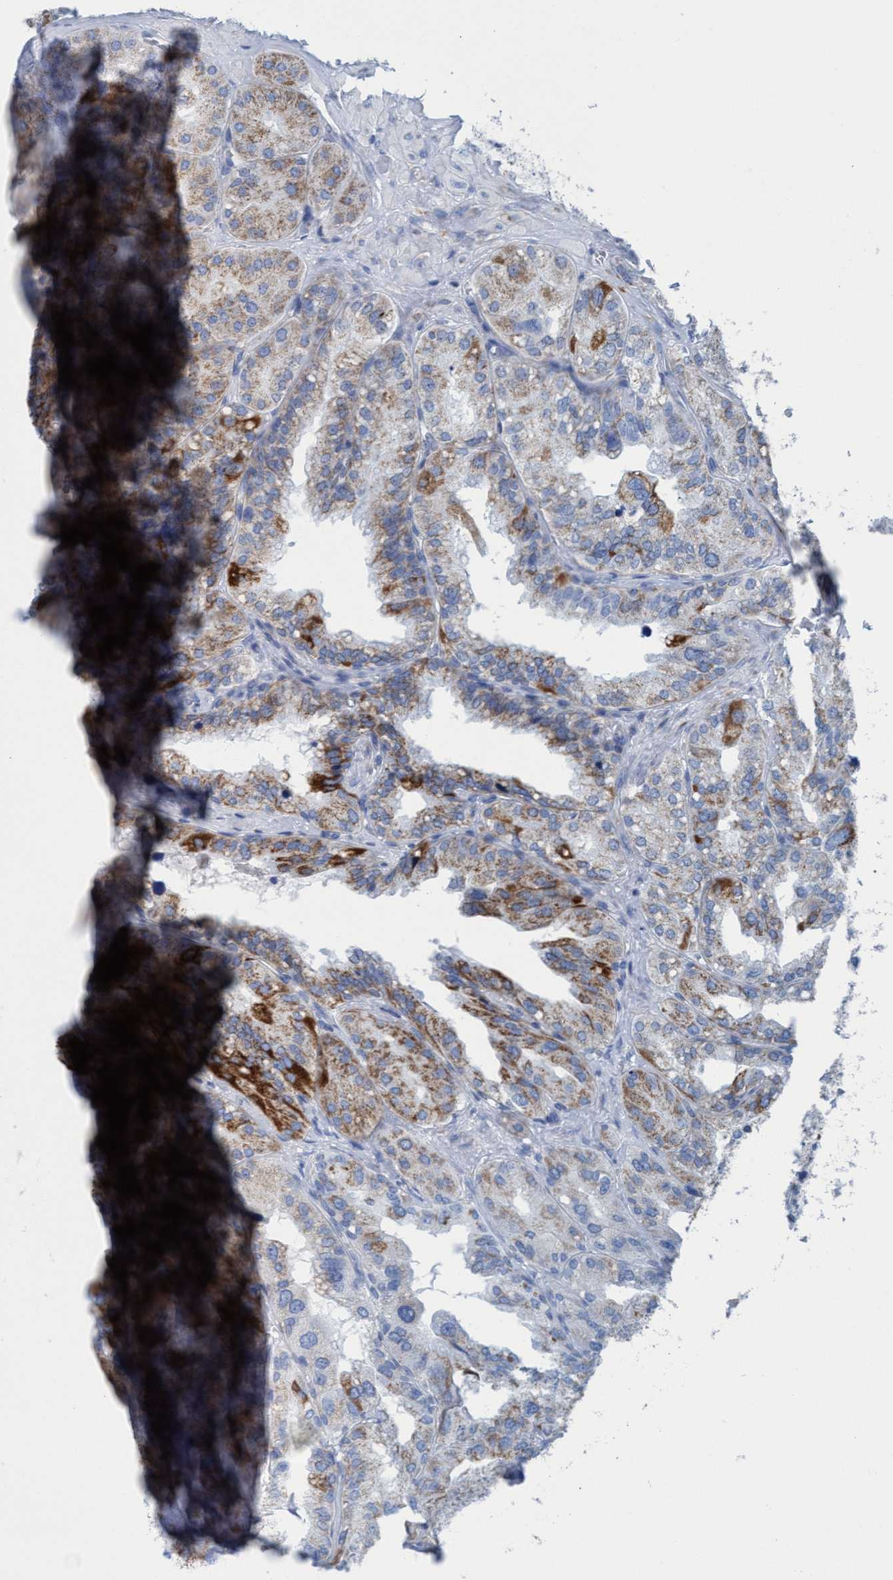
{"staining": {"intensity": "strong", "quantity": "25%-75%", "location": "cytoplasmic/membranous"}, "tissue": "seminal vesicle", "cell_type": "Glandular cells", "image_type": "normal", "snomed": [{"axis": "morphology", "description": "Normal tissue, NOS"}, {"axis": "topography", "description": "Prostate"}, {"axis": "topography", "description": "Seminal veicle"}], "caption": "Protein expression by immunohistochemistry exhibits strong cytoplasmic/membranous staining in approximately 25%-75% of glandular cells in benign seminal vesicle.", "gene": "GGA3", "patient": {"sex": "male", "age": 51}}